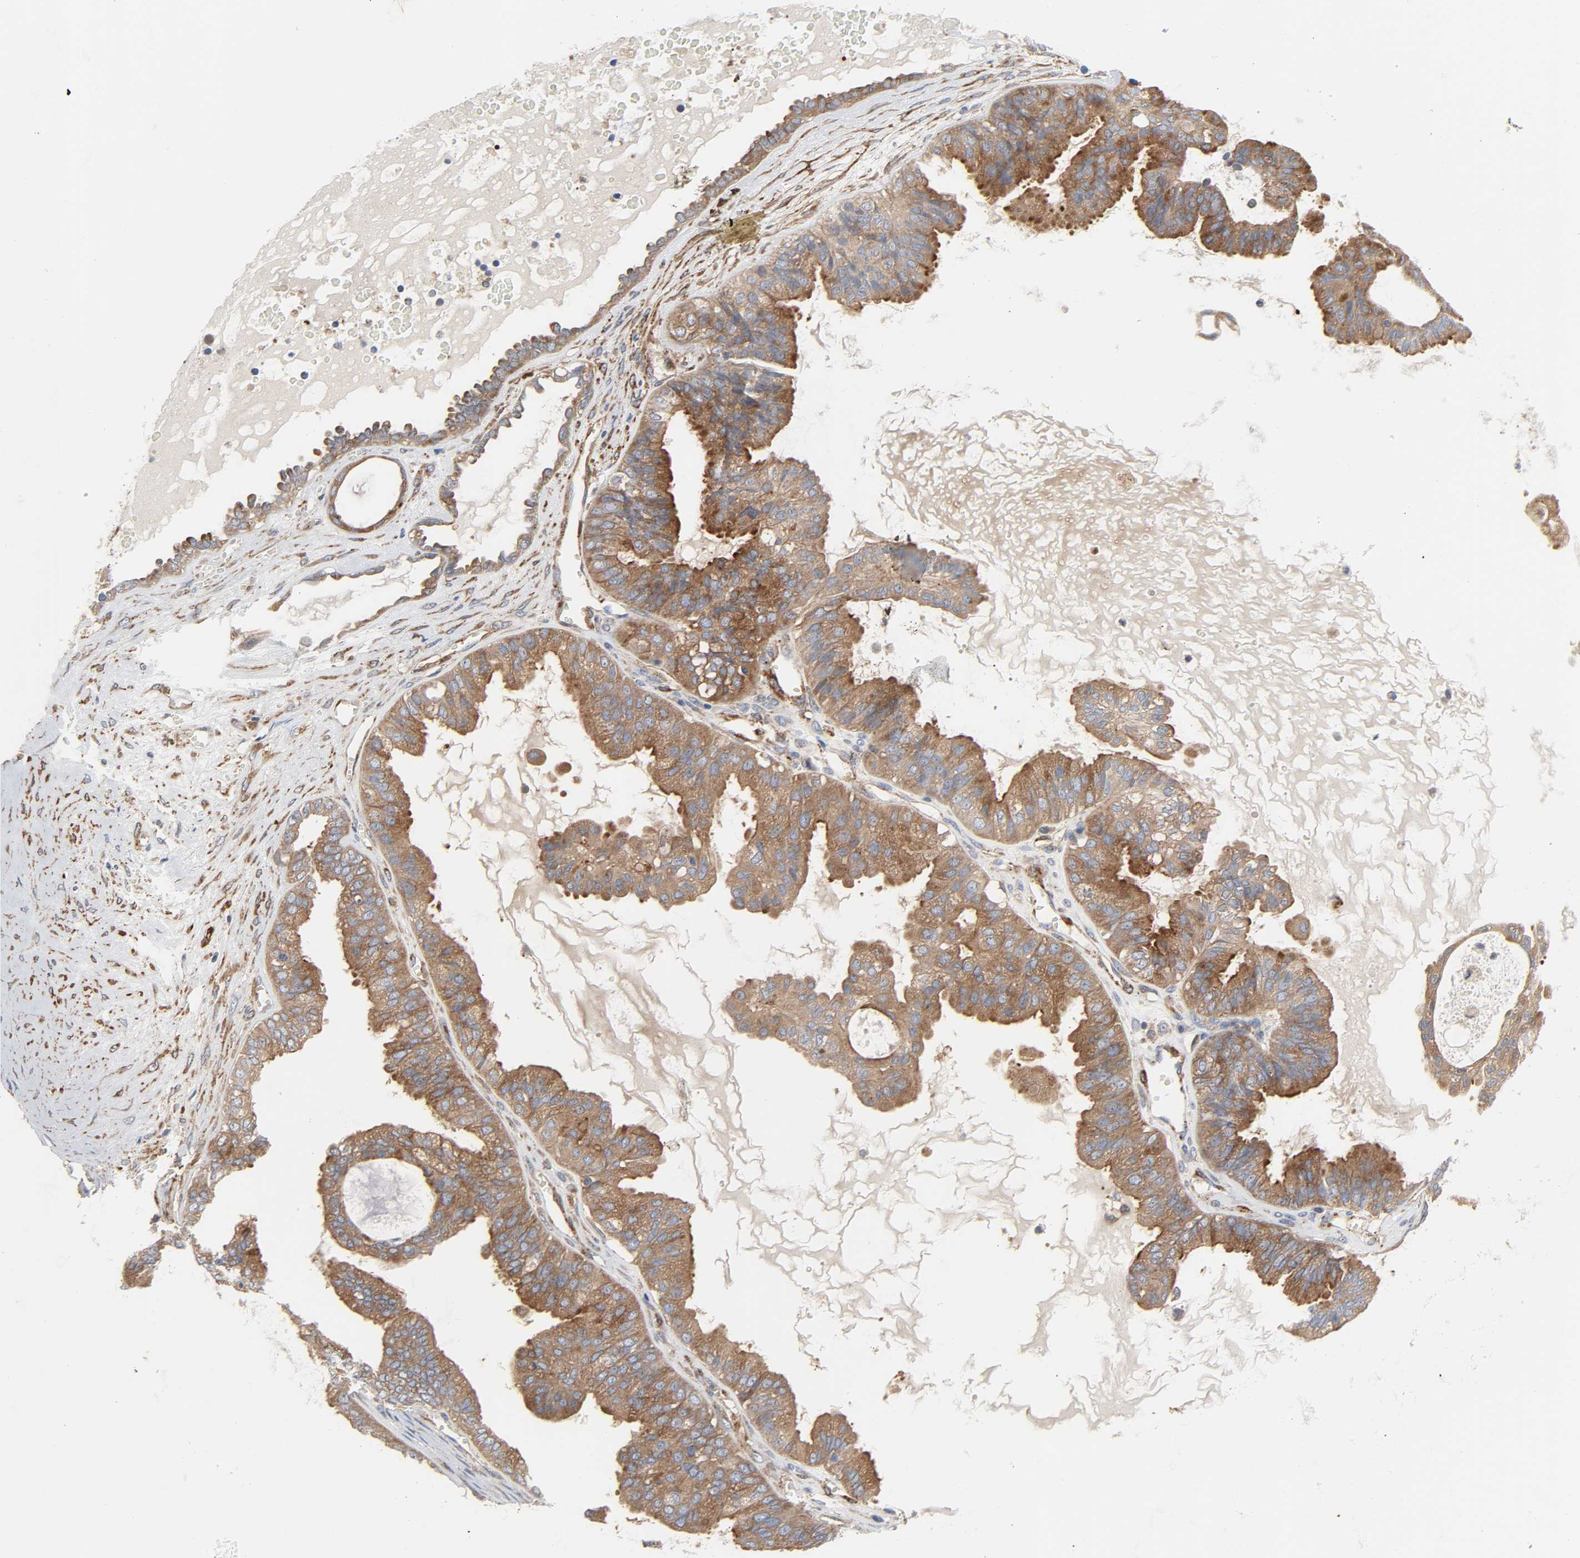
{"staining": {"intensity": "moderate", "quantity": ">75%", "location": "cytoplasmic/membranous"}, "tissue": "ovarian cancer", "cell_type": "Tumor cells", "image_type": "cancer", "snomed": [{"axis": "morphology", "description": "Carcinoma, NOS"}, {"axis": "morphology", "description": "Carcinoma, endometroid"}, {"axis": "topography", "description": "Ovary"}], "caption": "IHC (DAB (3,3'-diaminobenzidine)) staining of ovarian endometroid carcinoma shows moderate cytoplasmic/membranous protein expression in about >75% of tumor cells.", "gene": "ARHGAP1", "patient": {"sex": "female", "age": 50}}